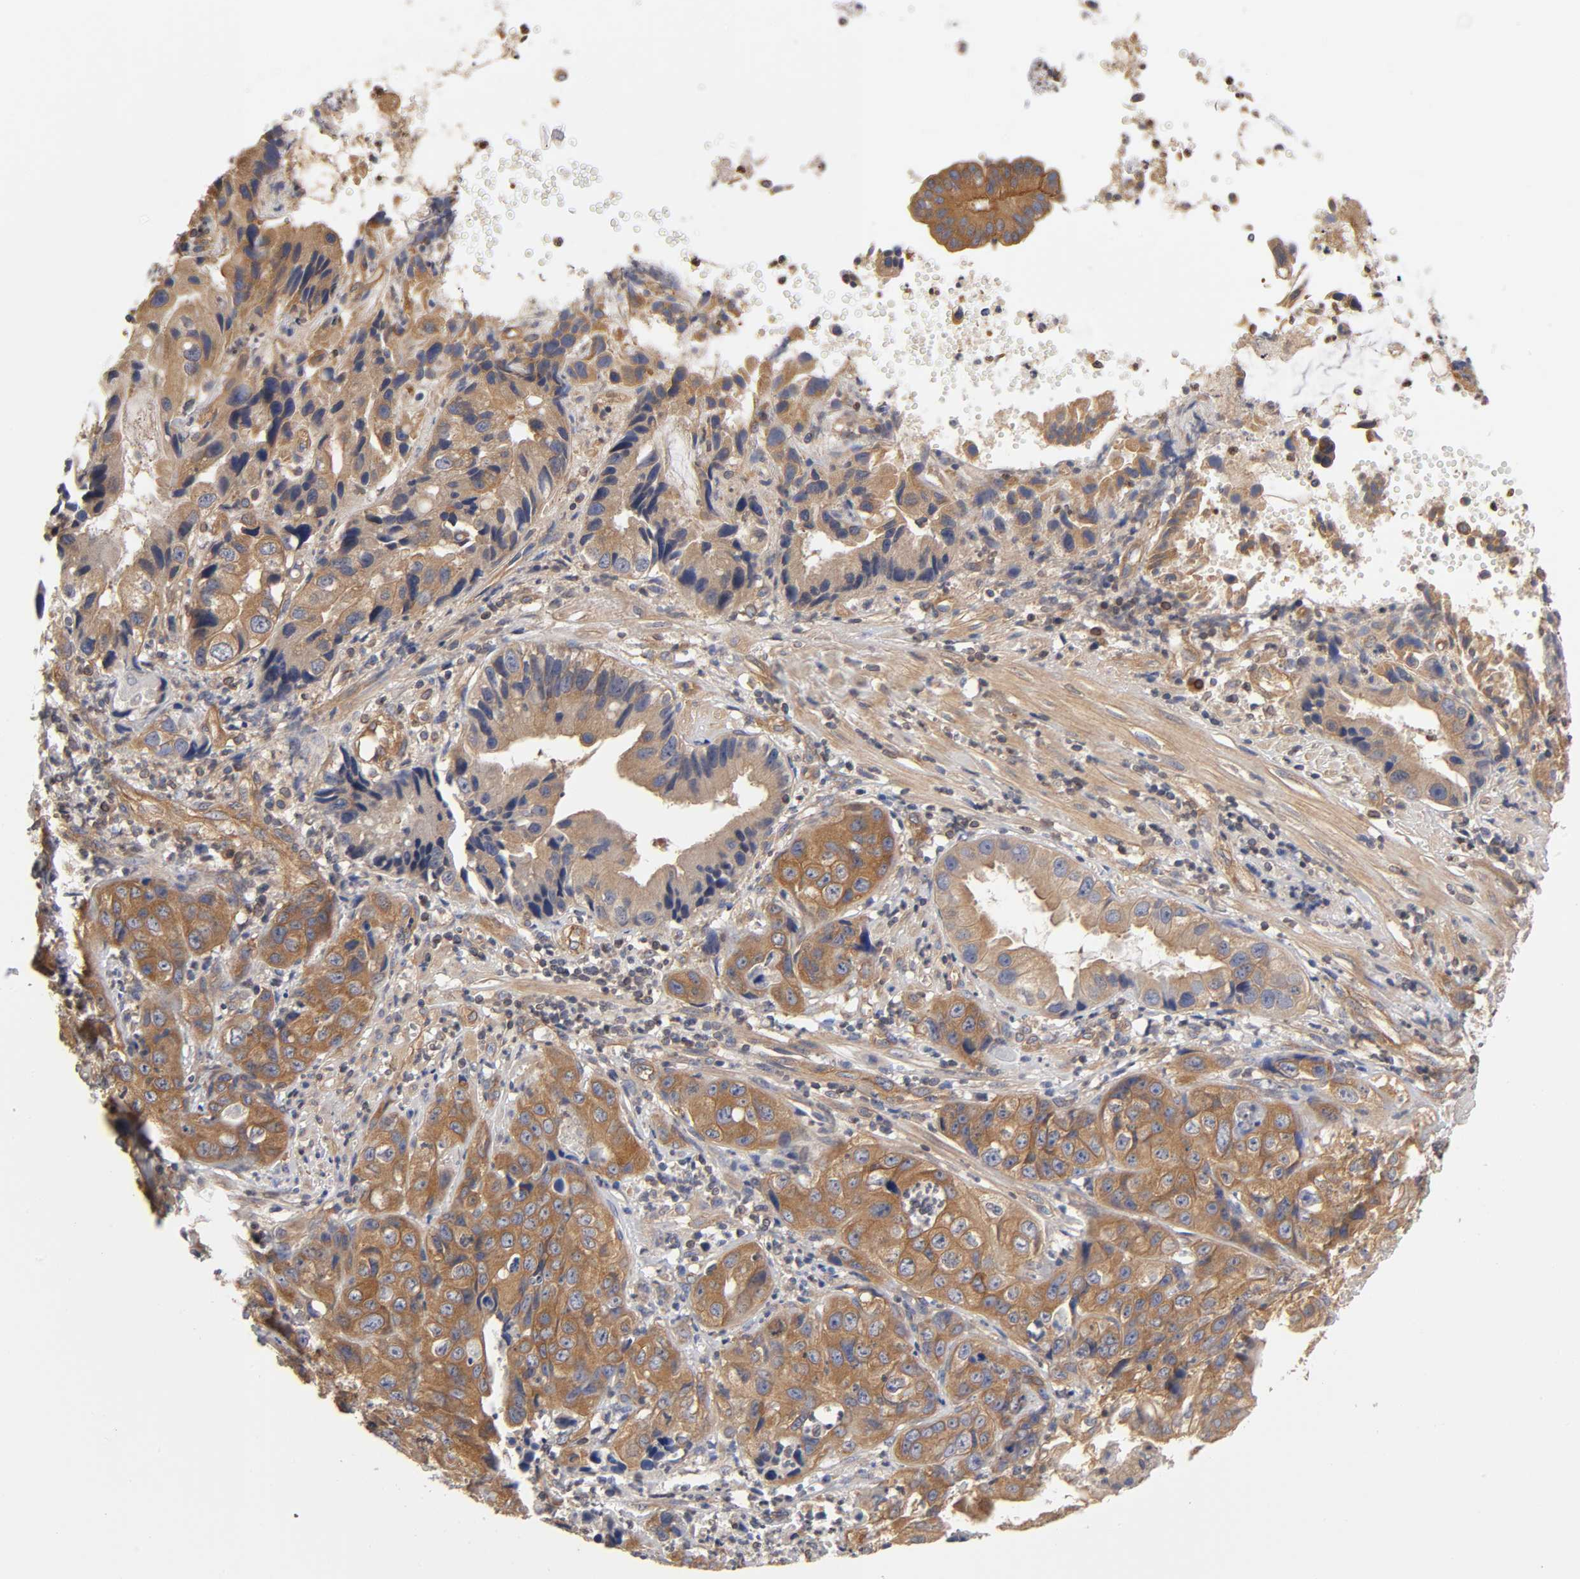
{"staining": {"intensity": "moderate", "quantity": ">75%", "location": "cytoplasmic/membranous"}, "tissue": "liver cancer", "cell_type": "Tumor cells", "image_type": "cancer", "snomed": [{"axis": "morphology", "description": "Cholangiocarcinoma"}, {"axis": "topography", "description": "Liver"}], "caption": "Cholangiocarcinoma (liver) tissue shows moderate cytoplasmic/membranous expression in approximately >75% of tumor cells", "gene": "STRN3", "patient": {"sex": "female", "age": 61}}